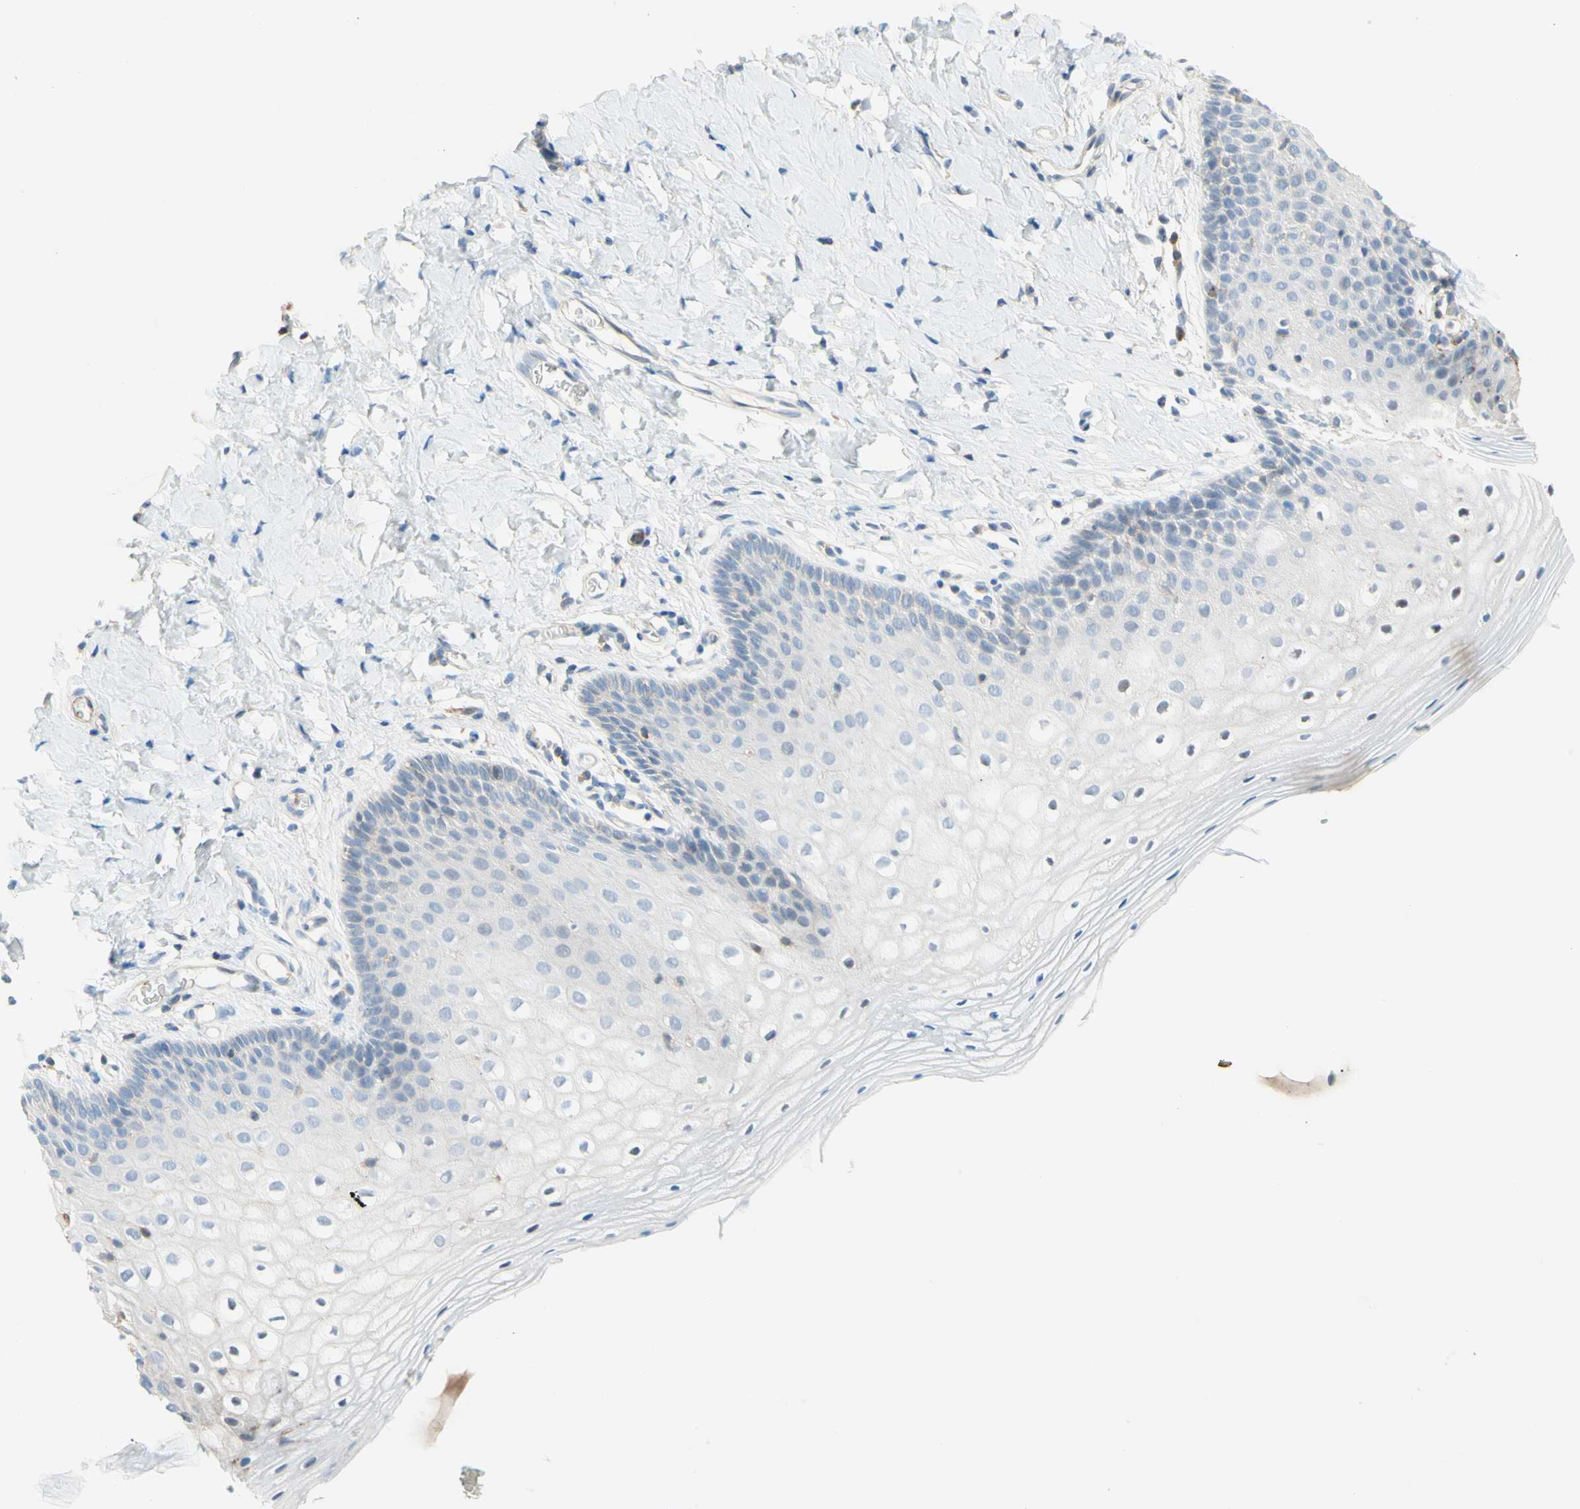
{"staining": {"intensity": "negative", "quantity": "none", "location": "none"}, "tissue": "vagina", "cell_type": "Squamous epithelial cells", "image_type": "normal", "snomed": [{"axis": "morphology", "description": "Normal tissue, NOS"}, {"axis": "topography", "description": "Vagina"}], "caption": "A high-resolution photomicrograph shows immunohistochemistry (IHC) staining of unremarkable vagina, which exhibits no significant positivity in squamous epithelial cells. (DAB immunohistochemistry (IHC), high magnification).", "gene": "SEMA4C", "patient": {"sex": "female", "age": 55}}